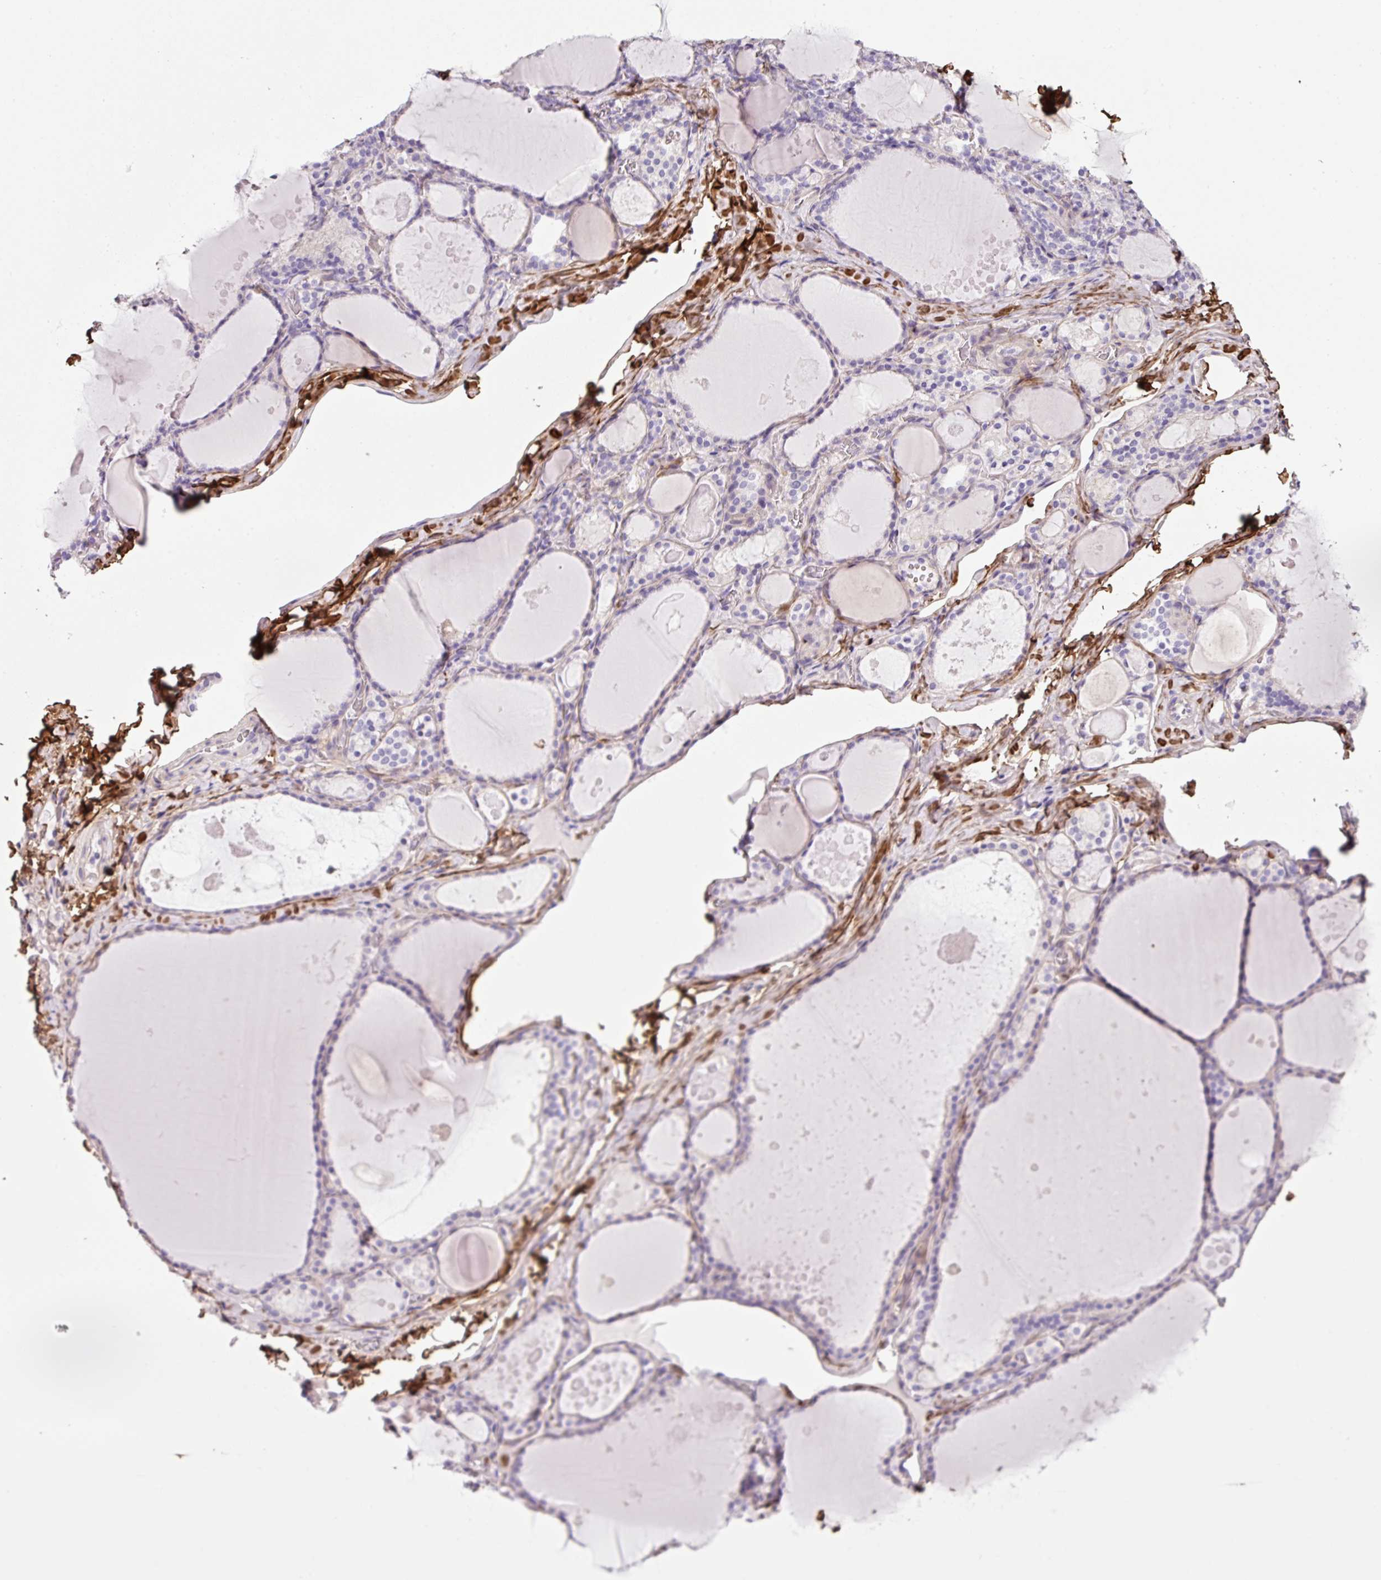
{"staining": {"intensity": "negative", "quantity": "none", "location": "none"}, "tissue": "thyroid gland", "cell_type": "Glandular cells", "image_type": "normal", "snomed": [{"axis": "morphology", "description": "Normal tissue, NOS"}, {"axis": "topography", "description": "Thyroid gland"}], "caption": "A photomicrograph of thyroid gland stained for a protein reveals no brown staining in glandular cells. Brightfield microscopy of immunohistochemistry stained with DAB (3,3'-diaminobenzidine) (brown) and hematoxylin (blue), captured at high magnification.", "gene": "SOS2", "patient": {"sex": "male", "age": 56}}